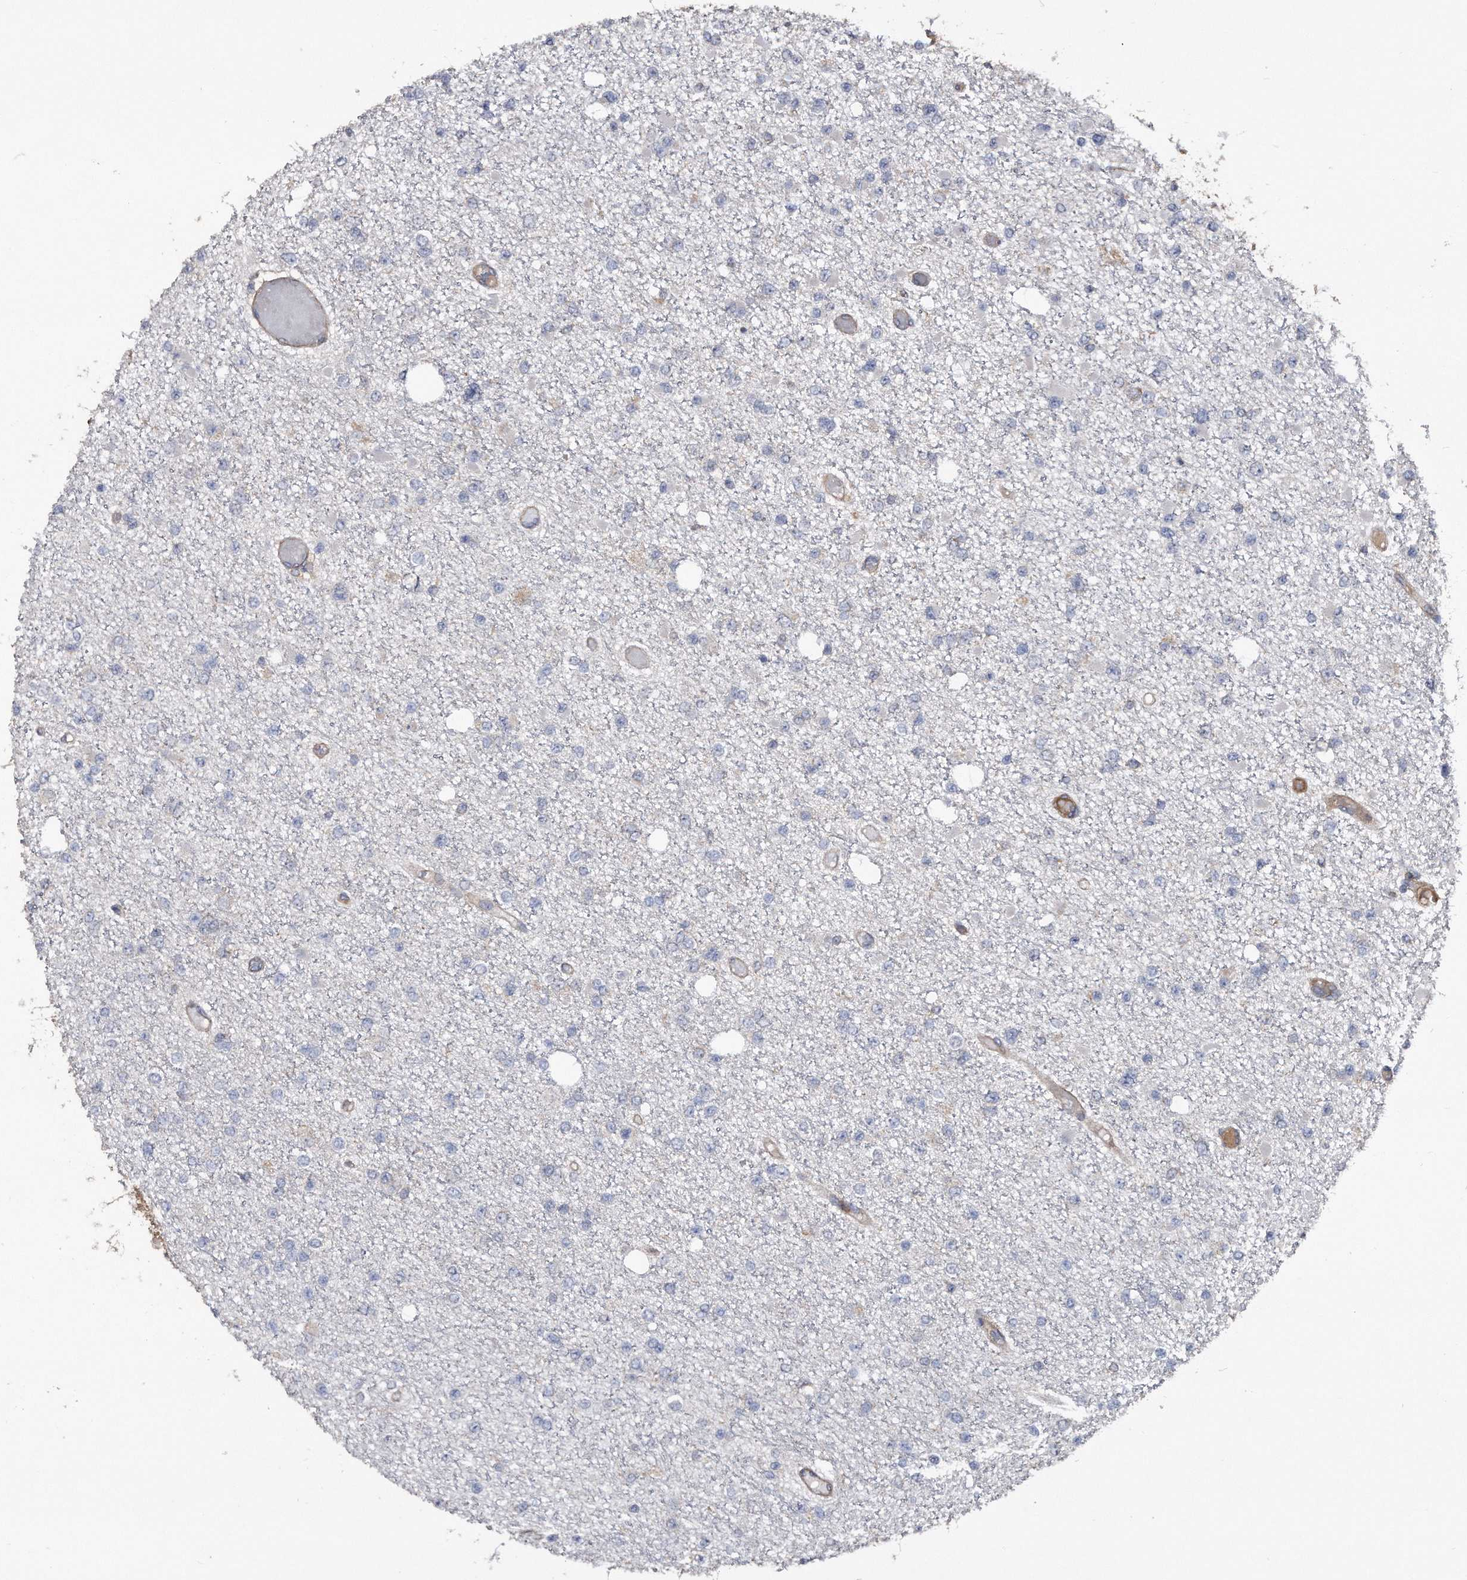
{"staining": {"intensity": "negative", "quantity": "none", "location": "none"}, "tissue": "glioma", "cell_type": "Tumor cells", "image_type": "cancer", "snomed": [{"axis": "morphology", "description": "Glioma, malignant, Low grade"}, {"axis": "topography", "description": "Brain"}], "caption": "The immunohistochemistry (IHC) photomicrograph has no significant expression in tumor cells of glioma tissue.", "gene": "KCND3", "patient": {"sex": "female", "age": 22}}